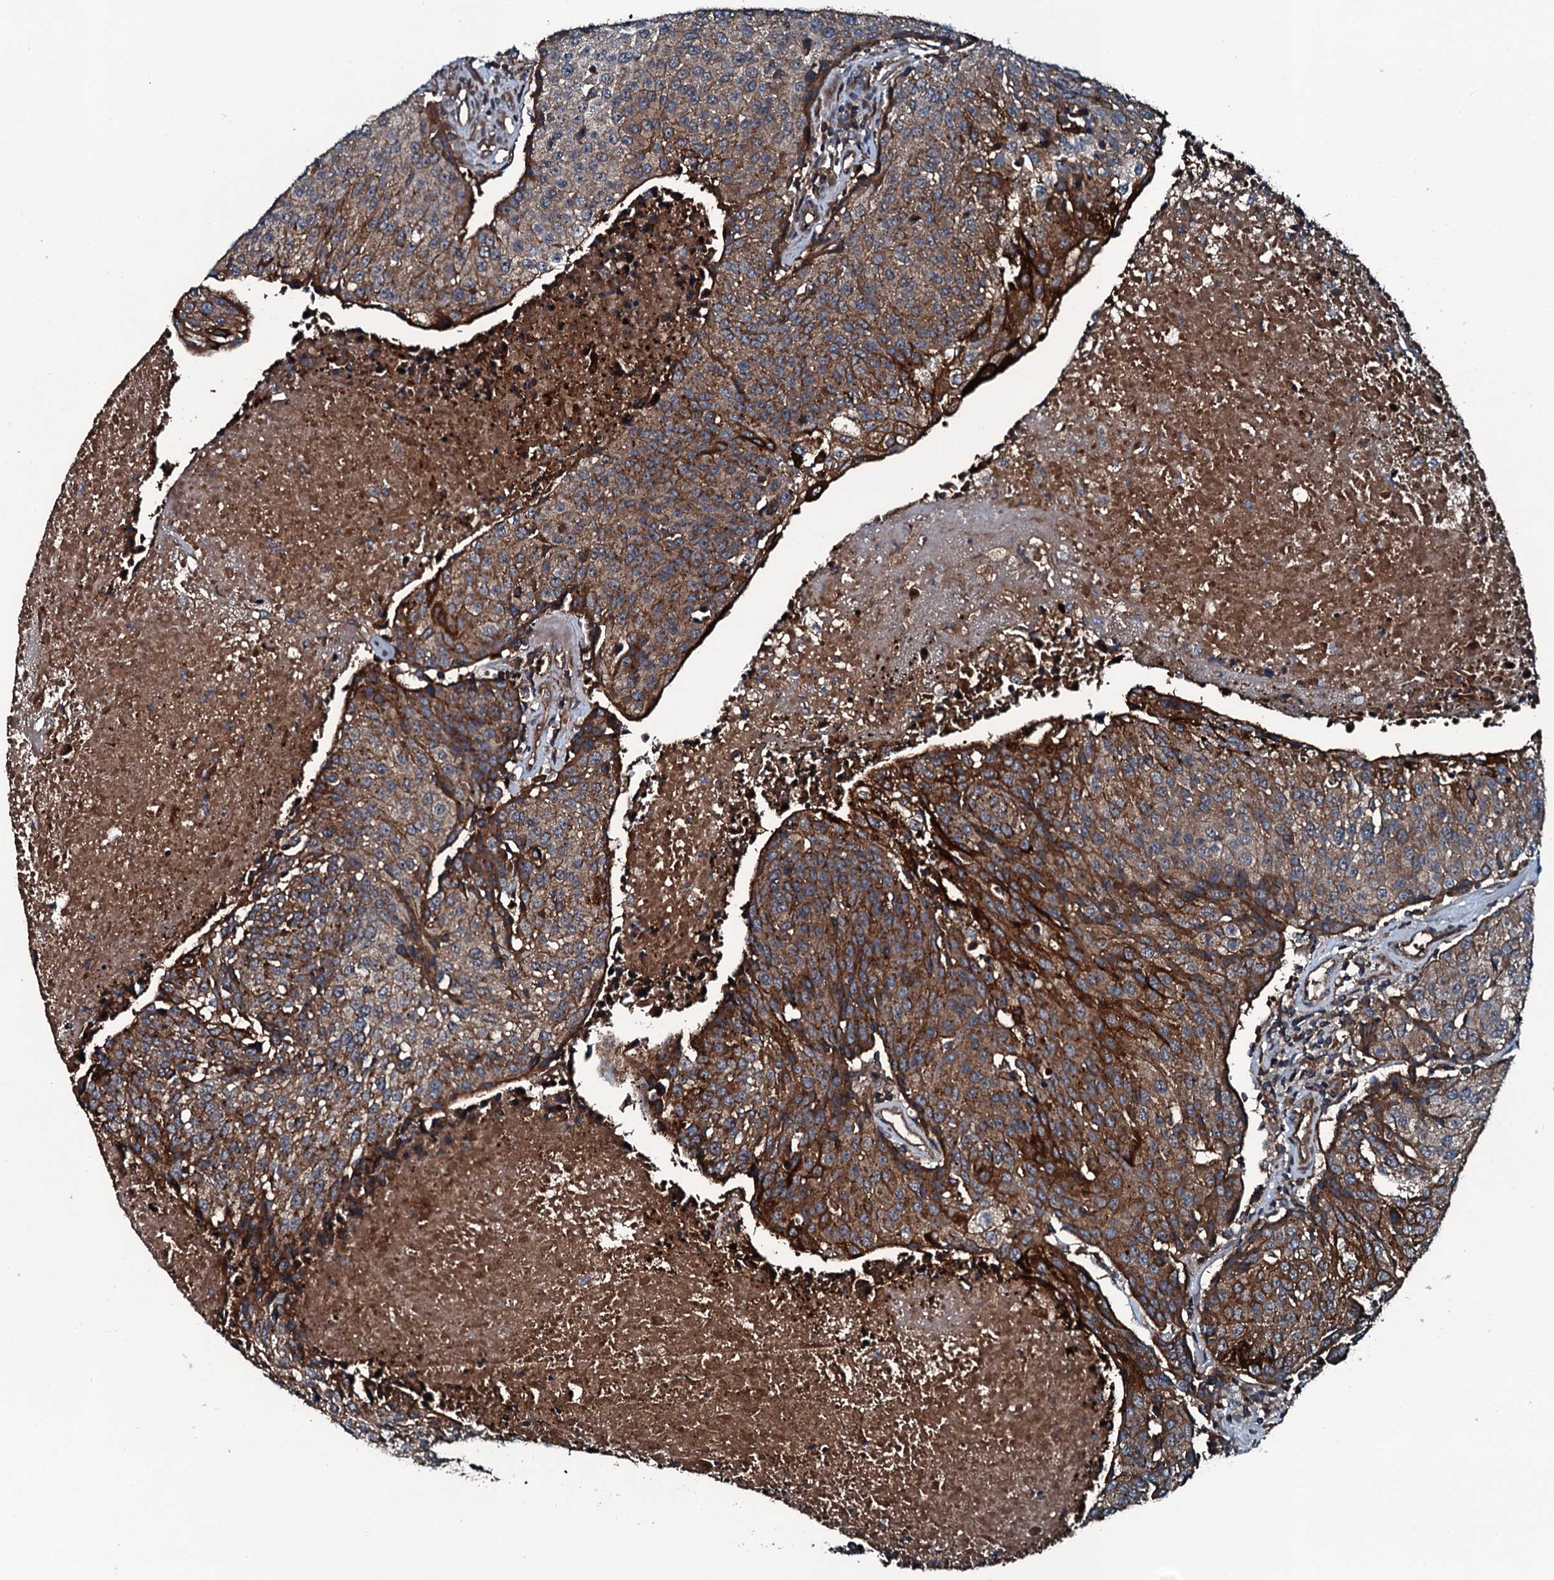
{"staining": {"intensity": "moderate", "quantity": ">75%", "location": "cytoplasmic/membranous"}, "tissue": "urothelial cancer", "cell_type": "Tumor cells", "image_type": "cancer", "snomed": [{"axis": "morphology", "description": "Urothelial carcinoma, High grade"}, {"axis": "topography", "description": "Urinary bladder"}], "caption": "Approximately >75% of tumor cells in human urothelial cancer reveal moderate cytoplasmic/membranous protein staining as visualized by brown immunohistochemical staining.", "gene": "TRIM7", "patient": {"sex": "female", "age": 85}}